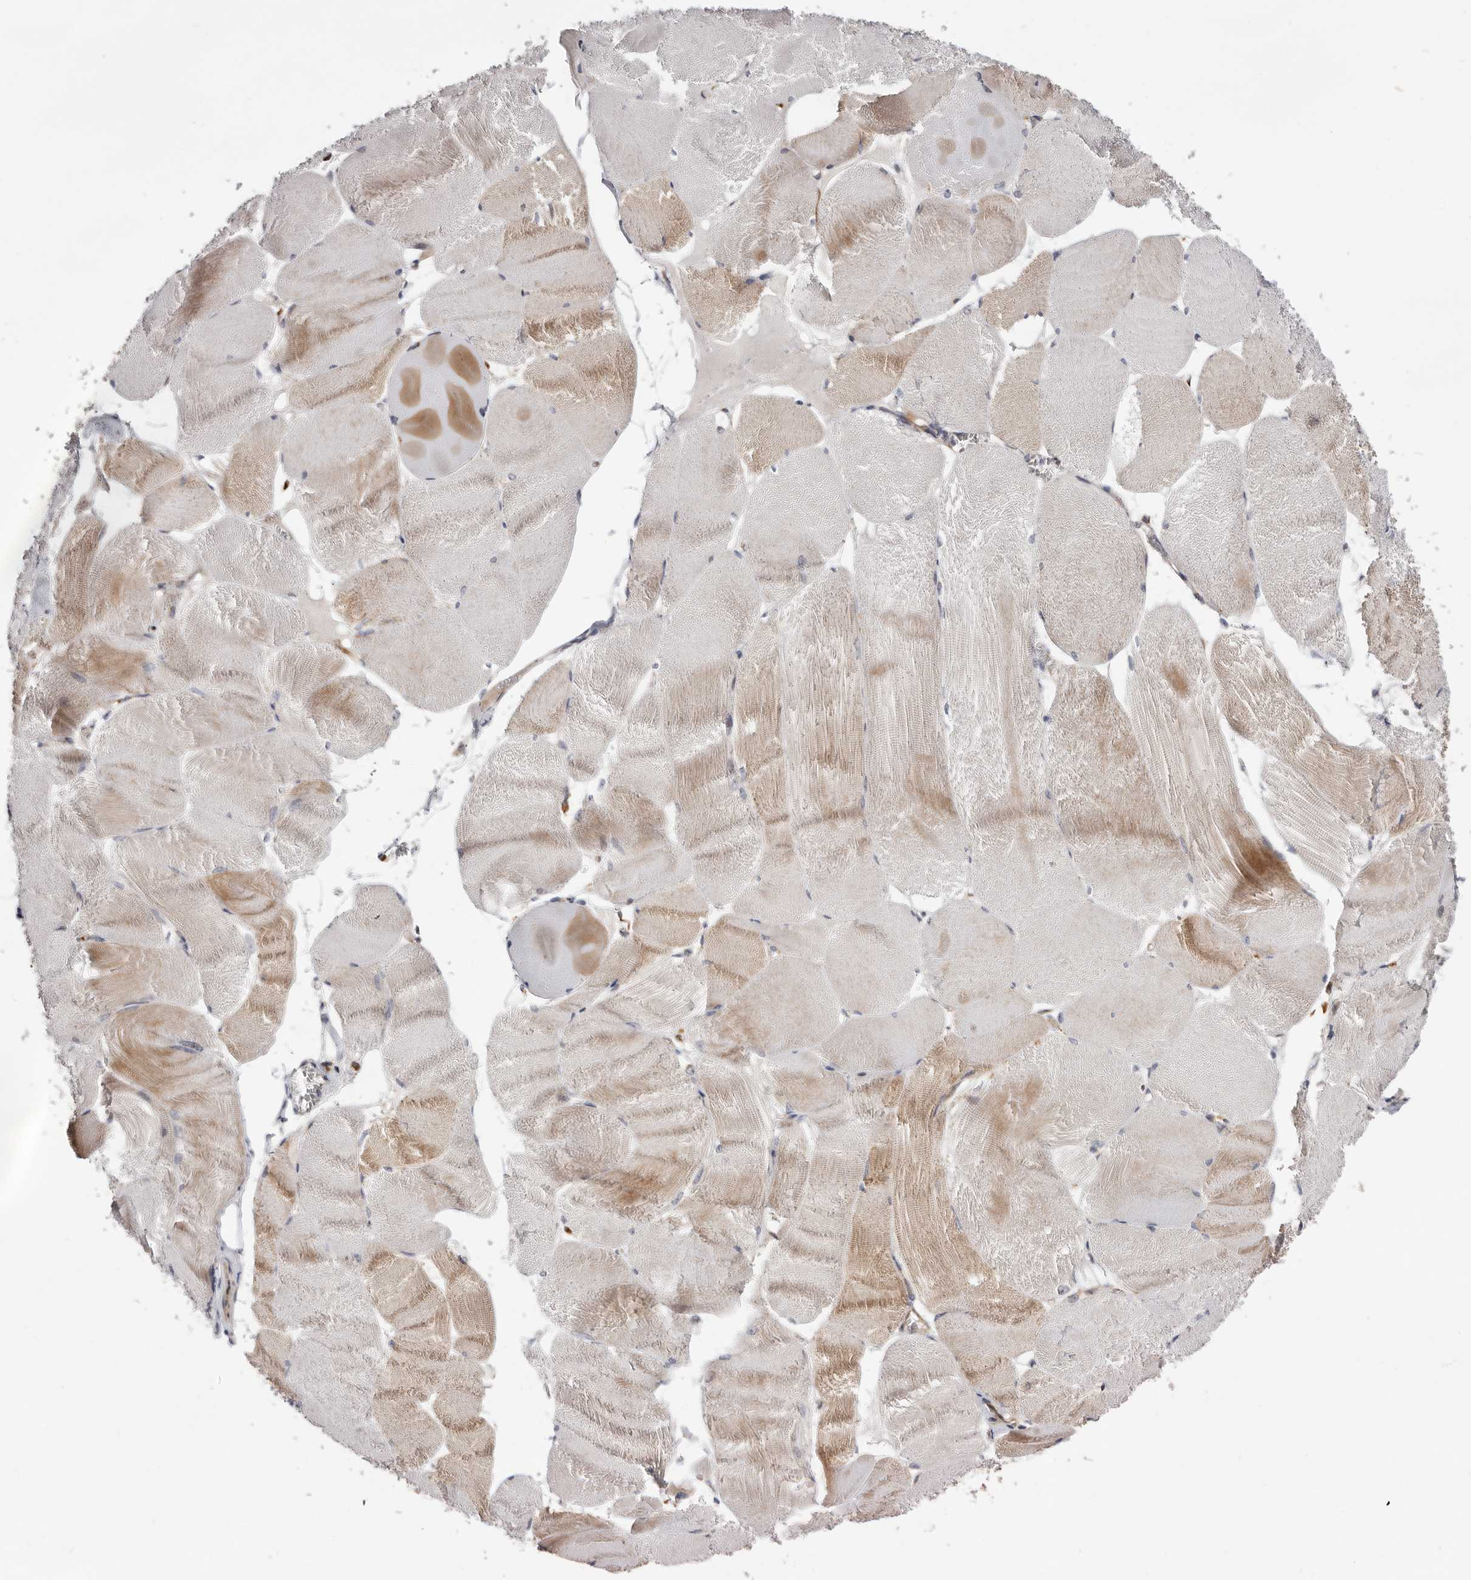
{"staining": {"intensity": "moderate", "quantity": "25%-75%", "location": "cytoplasmic/membranous"}, "tissue": "skeletal muscle", "cell_type": "Myocytes", "image_type": "normal", "snomed": [{"axis": "morphology", "description": "Normal tissue, NOS"}, {"axis": "morphology", "description": "Basal cell carcinoma"}, {"axis": "topography", "description": "Skeletal muscle"}], "caption": "Moderate cytoplasmic/membranous staining for a protein is identified in approximately 25%-75% of myocytes of benign skeletal muscle using immunohistochemistry (IHC).", "gene": "USH1C", "patient": {"sex": "female", "age": 64}}